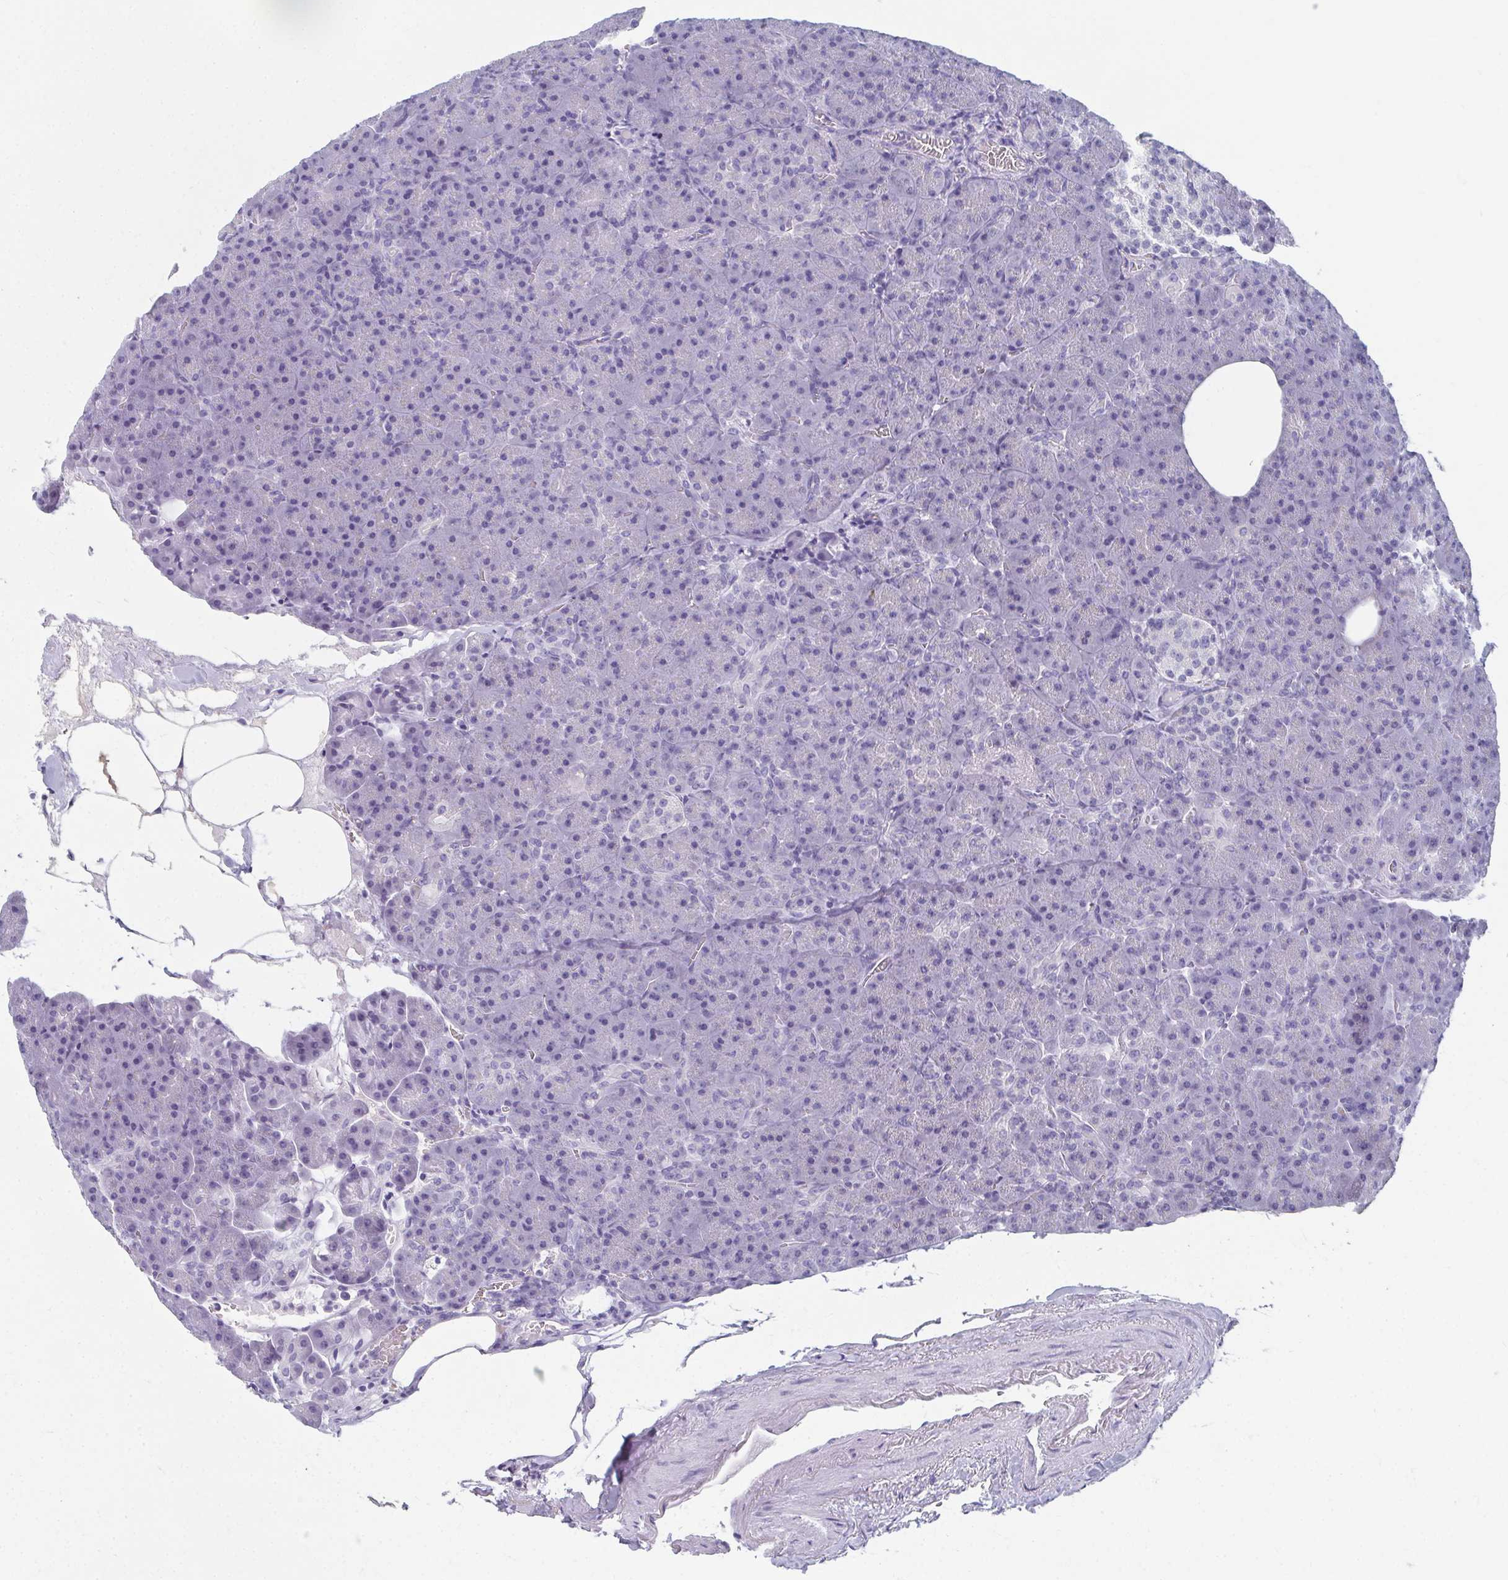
{"staining": {"intensity": "negative", "quantity": "none", "location": "none"}, "tissue": "pancreas", "cell_type": "Exocrine glandular cells", "image_type": "normal", "snomed": [{"axis": "morphology", "description": "Normal tissue, NOS"}, {"axis": "topography", "description": "Pancreas"}], "caption": "The histopathology image demonstrates no staining of exocrine glandular cells in benign pancreas. (Immunohistochemistry, brightfield microscopy, high magnification).", "gene": "GHRL", "patient": {"sex": "female", "age": 74}}